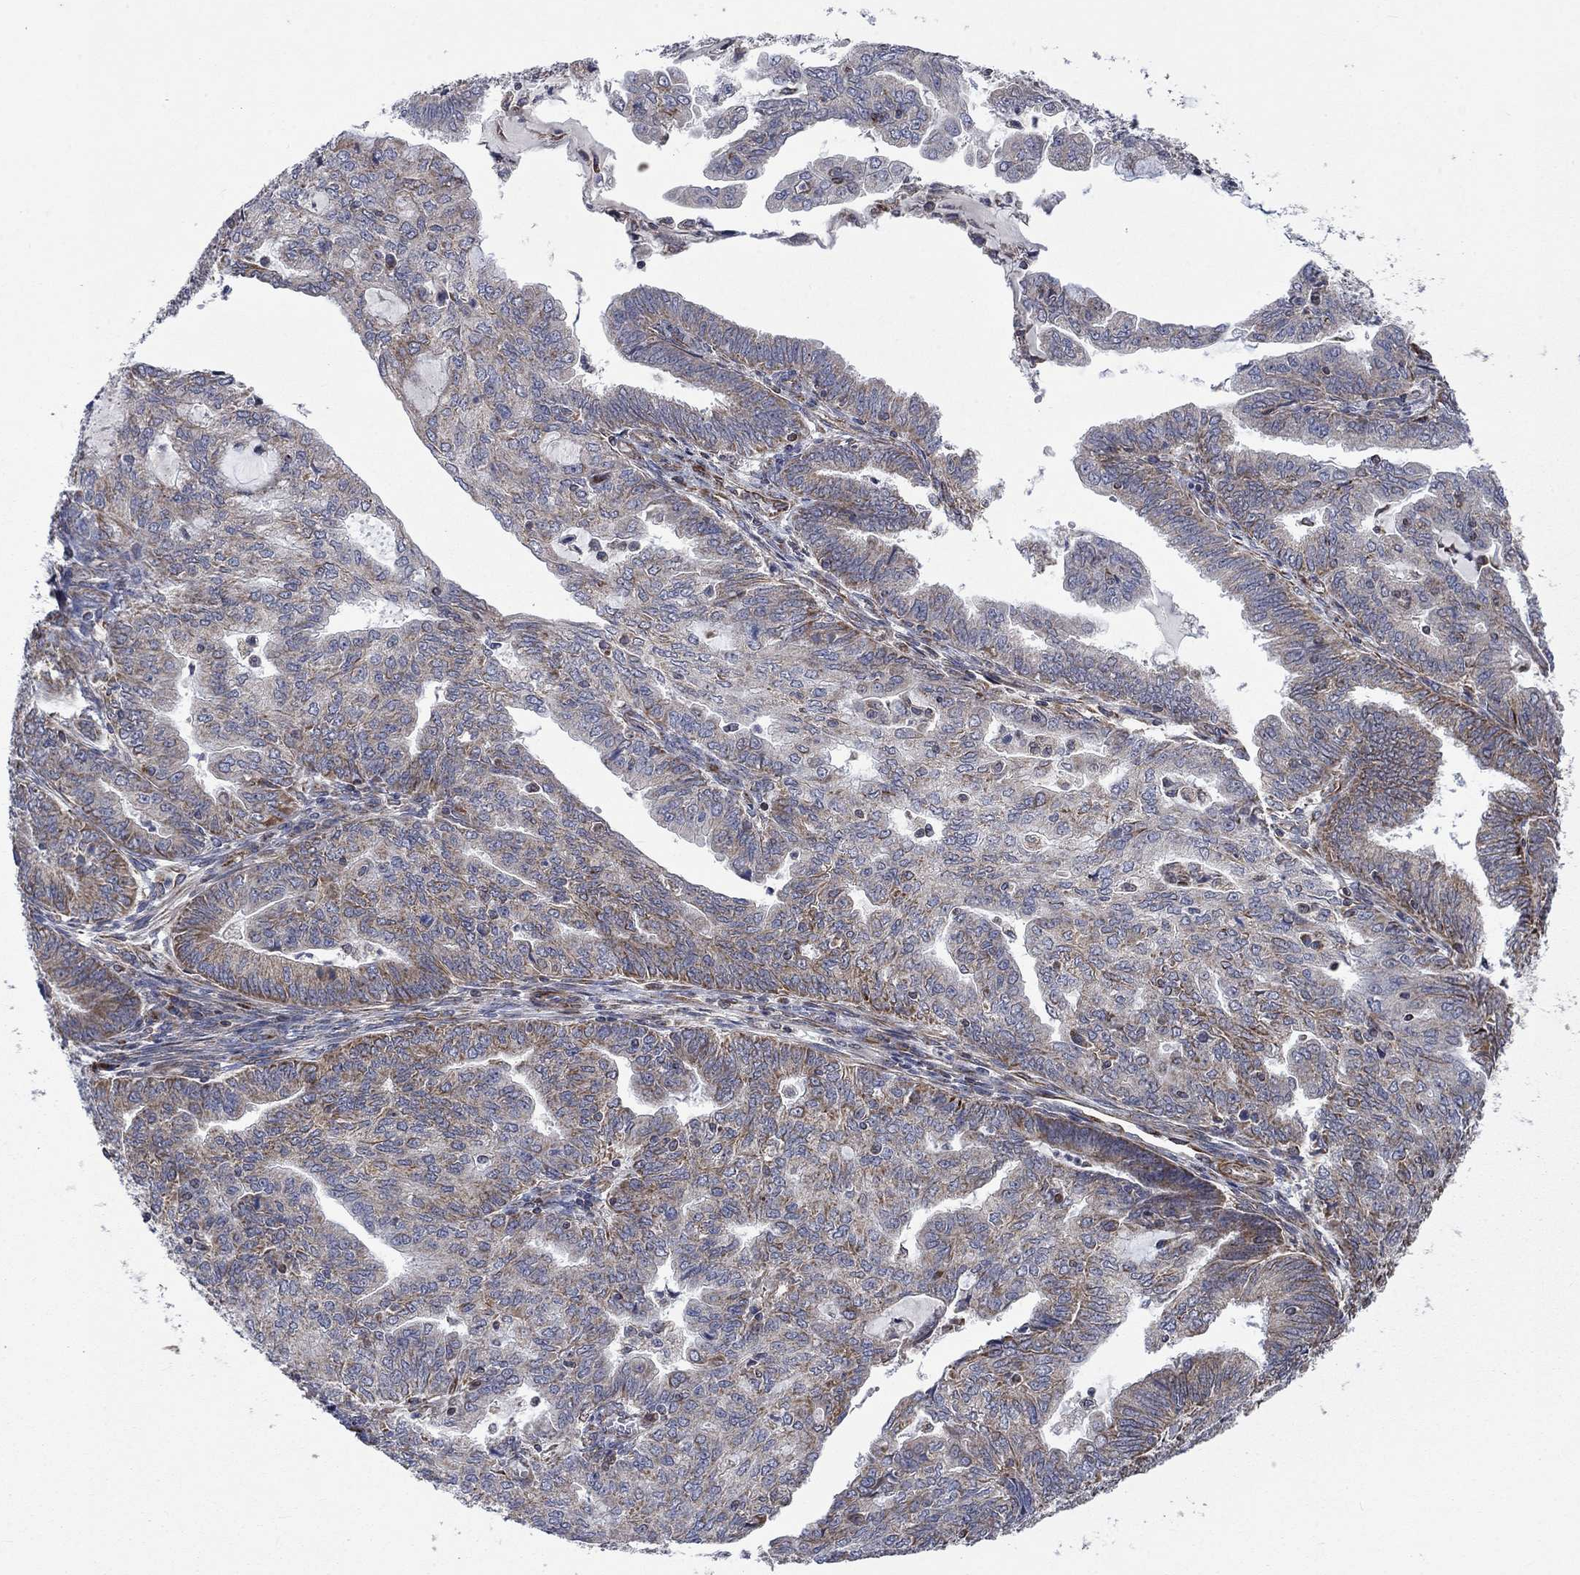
{"staining": {"intensity": "strong", "quantity": "<25%", "location": "cytoplasmic/membranous"}, "tissue": "endometrial cancer", "cell_type": "Tumor cells", "image_type": "cancer", "snomed": [{"axis": "morphology", "description": "Adenocarcinoma, NOS"}, {"axis": "topography", "description": "Endometrium"}], "caption": "Immunohistochemistry photomicrograph of human endometrial cancer stained for a protein (brown), which demonstrates medium levels of strong cytoplasmic/membranous staining in approximately <25% of tumor cells.", "gene": "NDUFC1", "patient": {"sex": "female", "age": 82}}